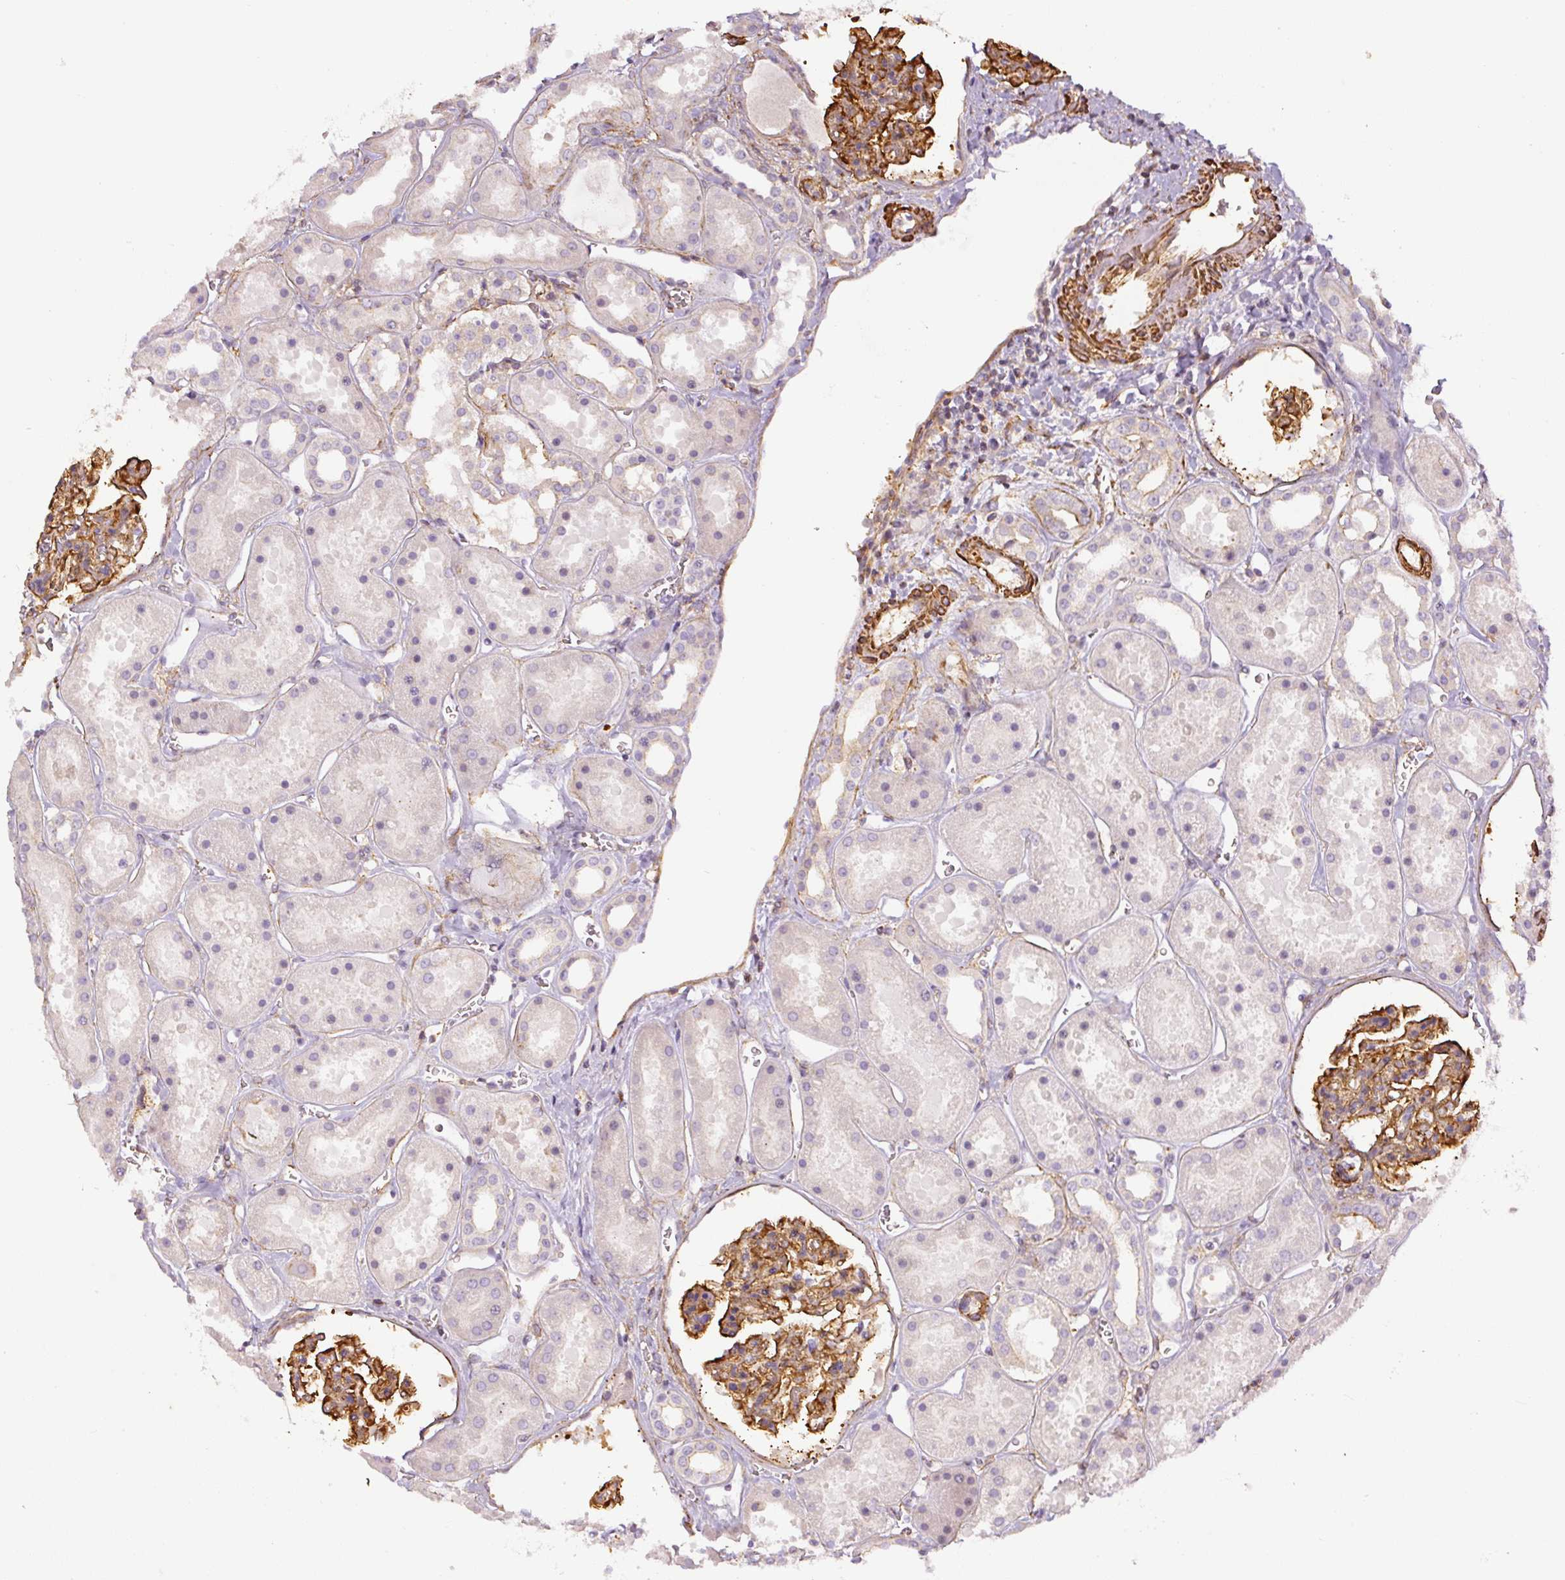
{"staining": {"intensity": "strong", "quantity": "25%-75%", "location": "cytoplasmic/membranous"}, "tissue": "kidney", "cell_type": "Cells in glomeruli", "image_type": "normal", "snomed": [{"axis": "morphology", "description": "Normal tissue, NOS"}, {"axis": "topography", "description": "Kidney"}], "caption": "IHC of unremarkable kidney shows high levels of strong cytoplasmic/membranous expression in about 25%-75% of cells in glomeruli. (IHC, brightfield microscopy, high magnification).", "gene": "MYL12A", "patient": {"sex": "female", "age": 41}}